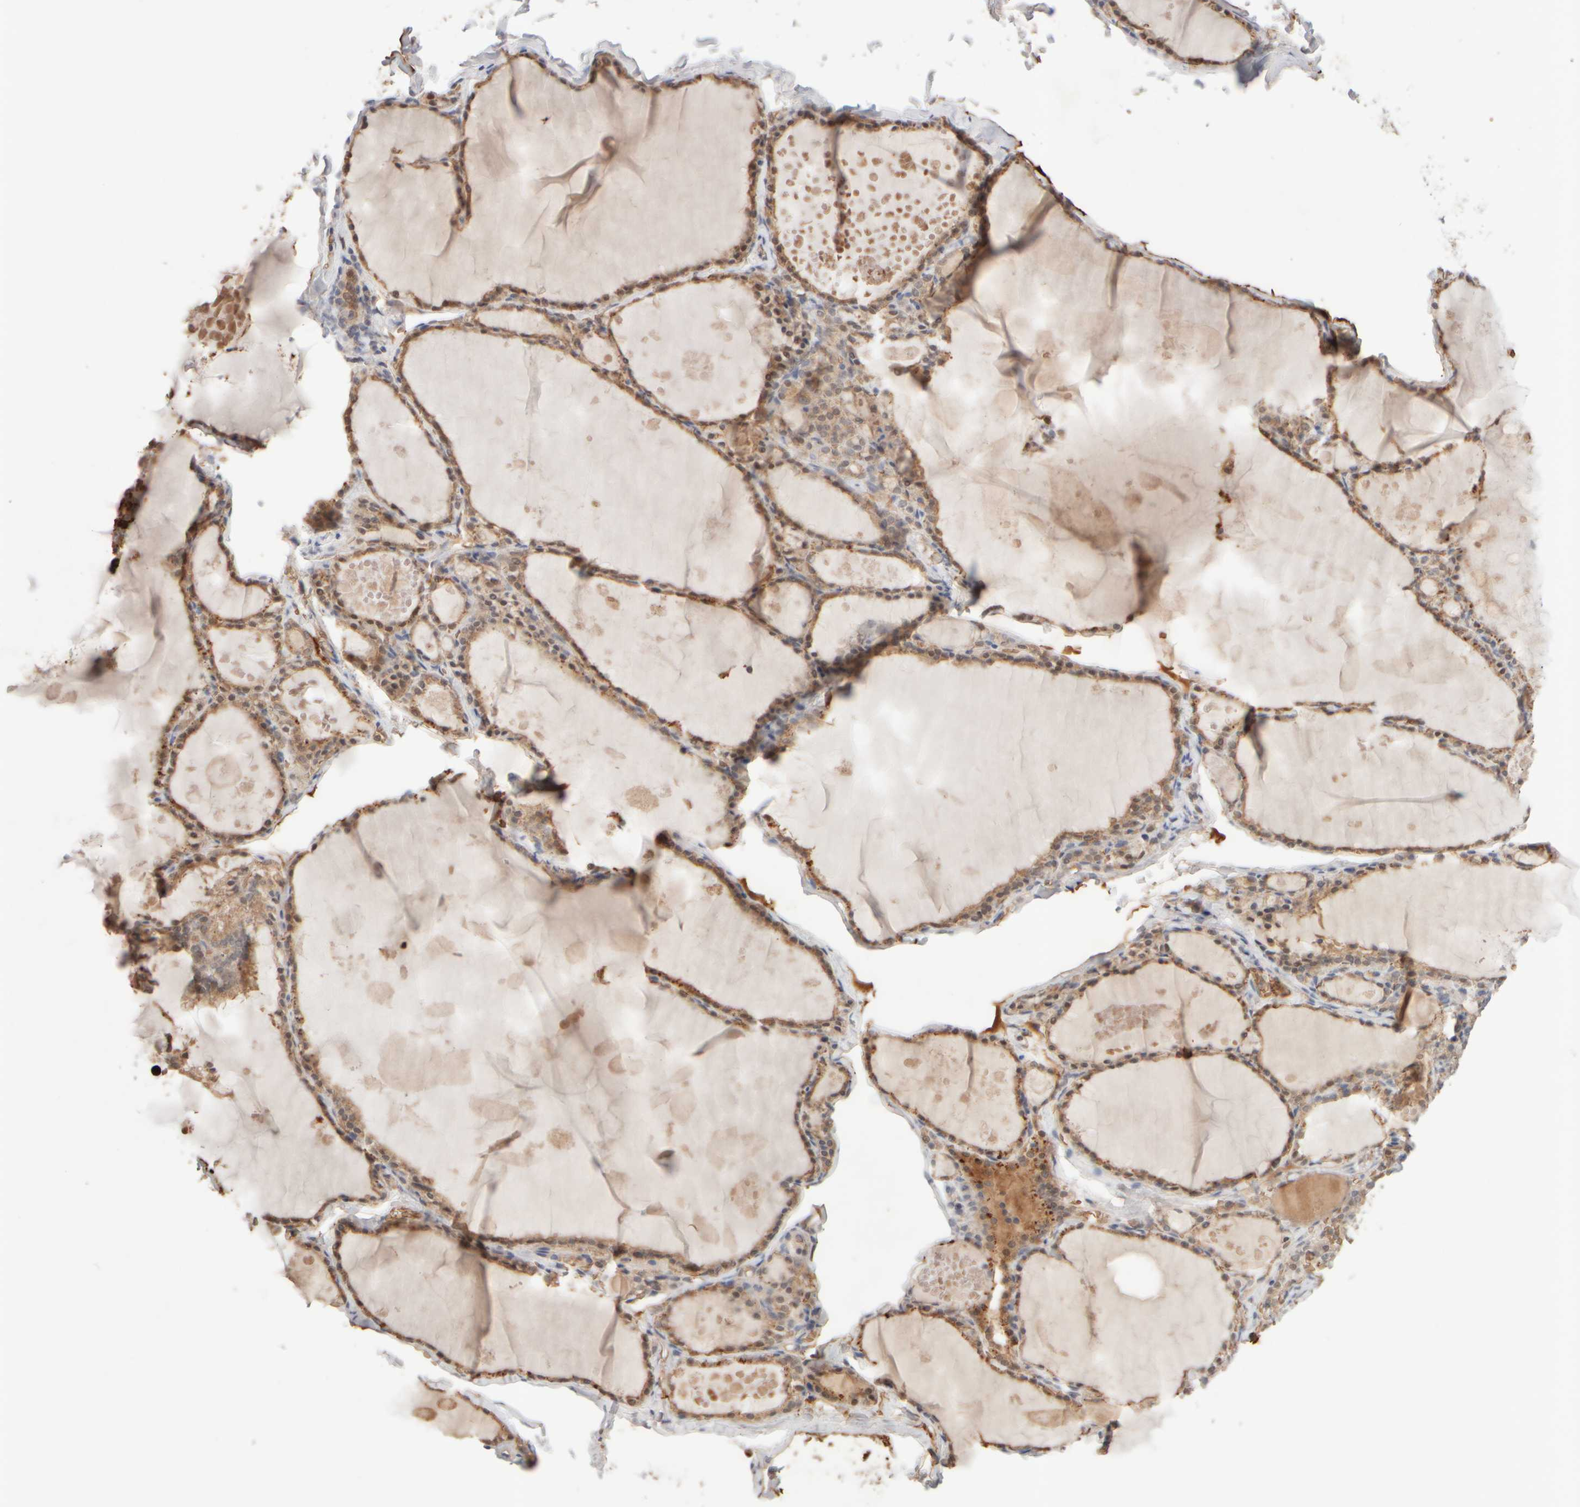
{"staining": {"intensity": "moderate", "quantity": ">75%", "location": "cytoplasmic/membranous"}, "tissue": "thyroid gland", "cell_type": "Glandular cells", "image_type": "normal", "snomed": [{"axis": "morphology", "description": "Normal tissue, NOS"}, {"axis": "topography", "description": "Thyroid gland"}], "caption": "Immunohistochemical staining of unremarkable human thyroid gland exhibits medium levels of moderate cytoplasmic/membranous expression in about >75% of glandular cells. (Brightfield microscopy of DAB IHC at high magnification).", "gene": "MST1", "patient": {"sex": "male", "age": 56}}